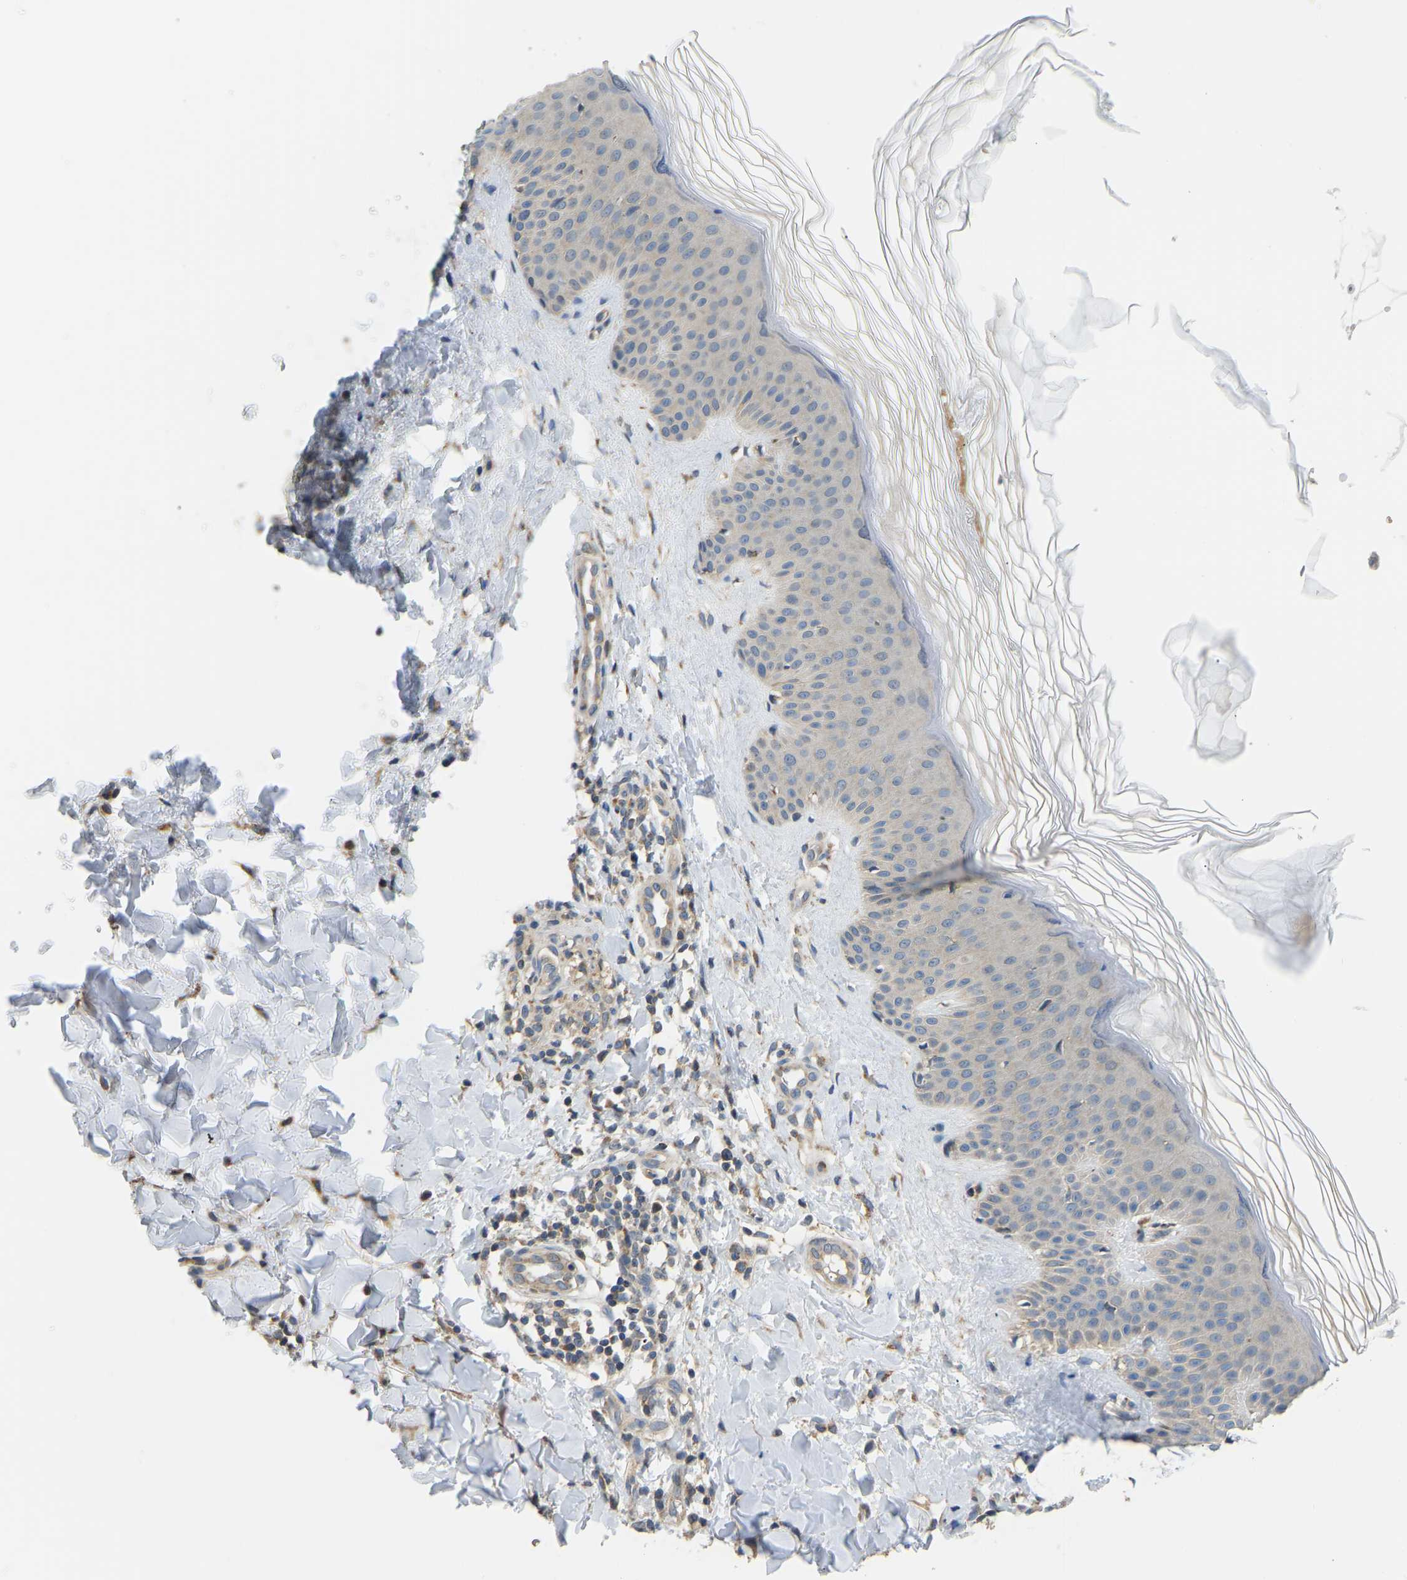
{"staining": {"intensity": "weak", "quantity": "25%-75%", "location": "cytoplasmic/membranous"}, "tissue": "skin", "cell_type": "Fibroblasts", "image_type": "normal", "snomed": [{"axis": "morphology", "description": "Normal tissue, NOS"}, {"axis": "morphology", "description": "Malignant melanoma, Metastatic site"}, {"axis": "topography", "description": "Skin"}], "caption": "This image exhibits unremarkable skin stained with immunohistochemistry (IHC) to label a protein in brown. The cytoplasmic/membranous of fibroblasts show weak positivity for the protein. Nuclei are counter-stained blue.", "gene": "RBP1", "patient": {"sex": "male", "age": 41}}